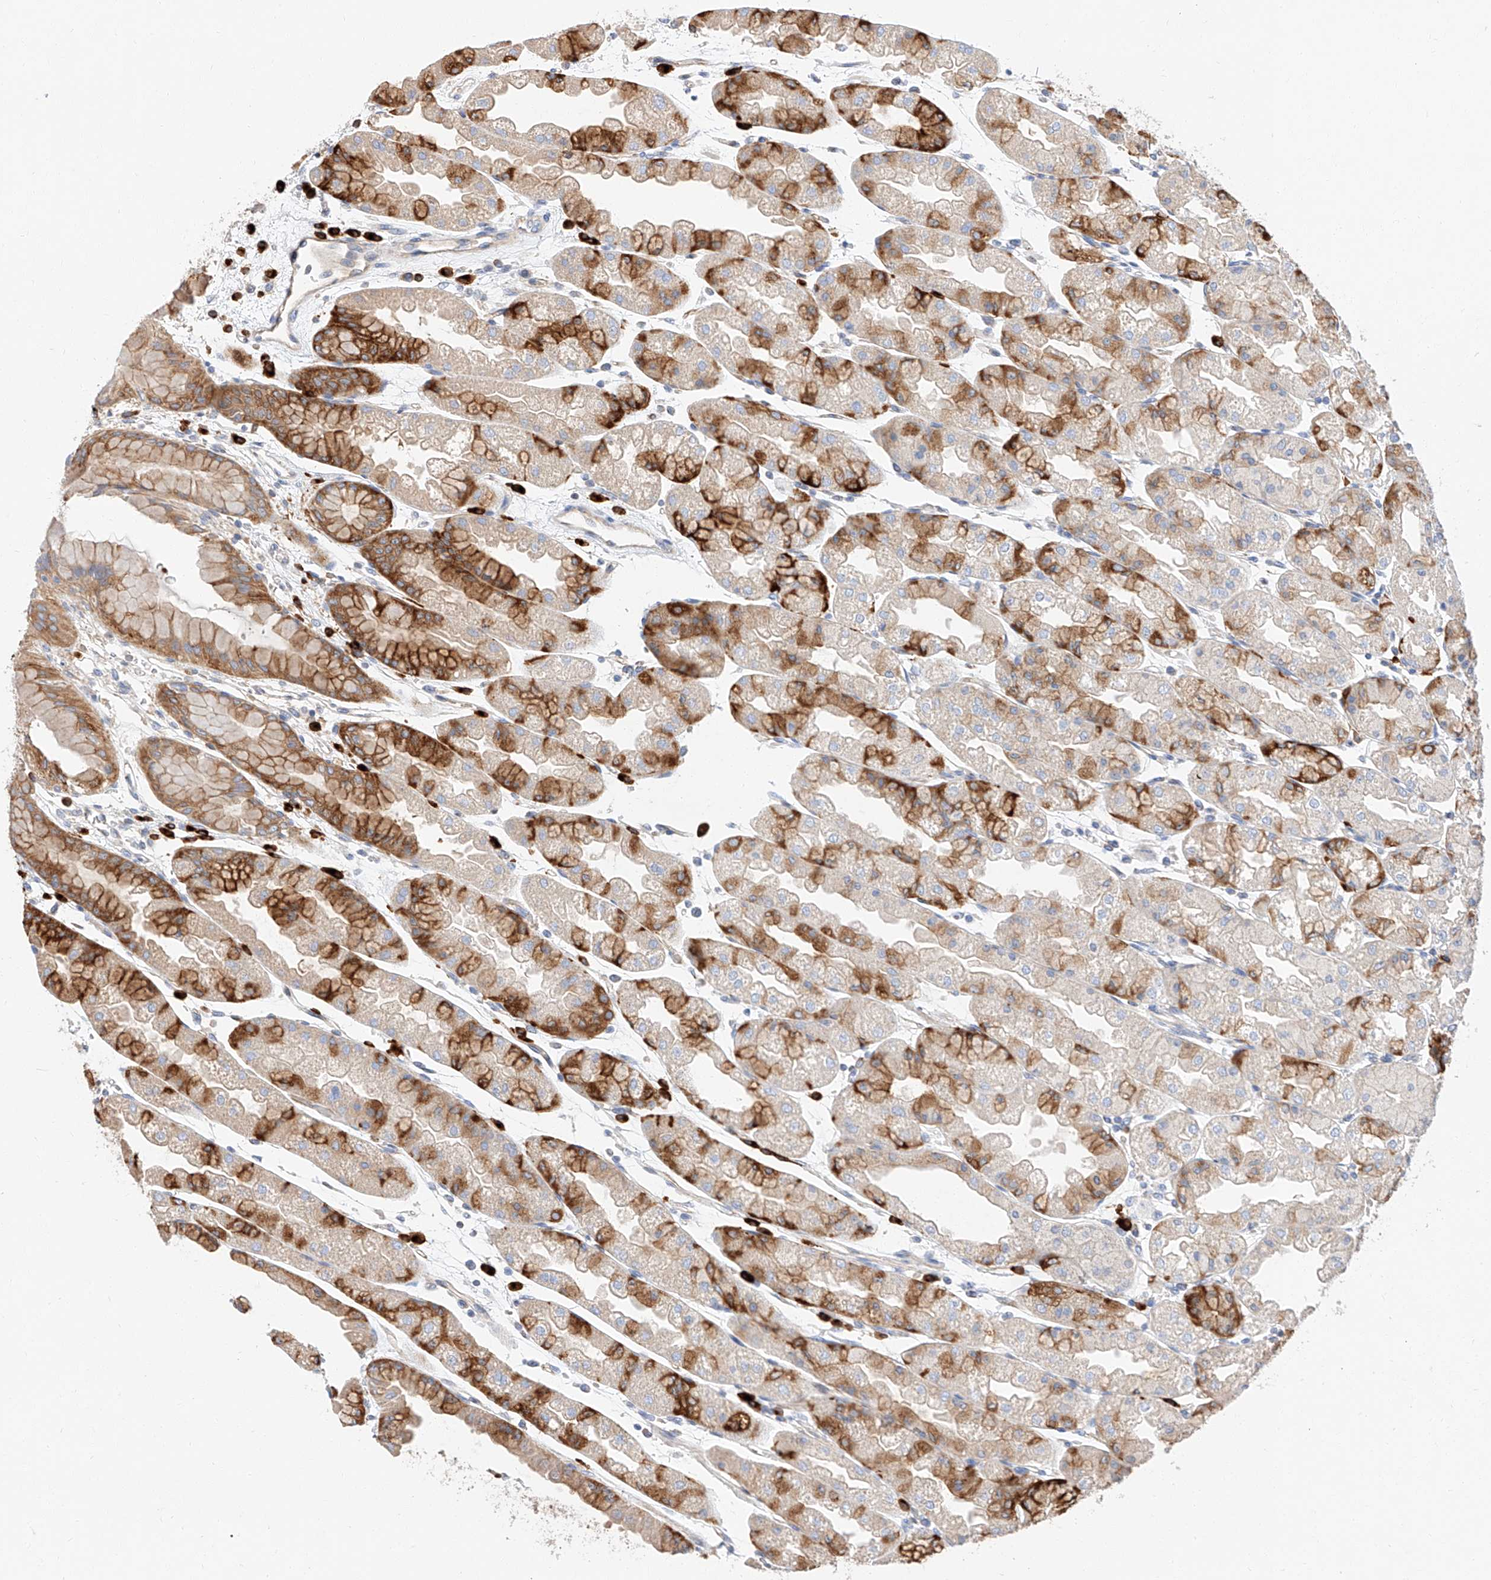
{"staining": {"intensity": "strong", "quantity": "25%-75%", "location": "cytoplasmic/membranous"}, "tissue": "stomach", "cell_type": "Glandular cells", "image_type": "normal", "snomed": [{"axis": "morphology", "description": "Normal tissue, NOS"}, {"axis": "topography", "description": "Stomach, upper"}], "caption": "Protein expression analysis of unremarkable stomach displays strong cytoplasmic/membranous expression in approximately 25%-75% of glandular cells.", "gene": "GLMN", "patient": {"sex": "male", "age": 47}}